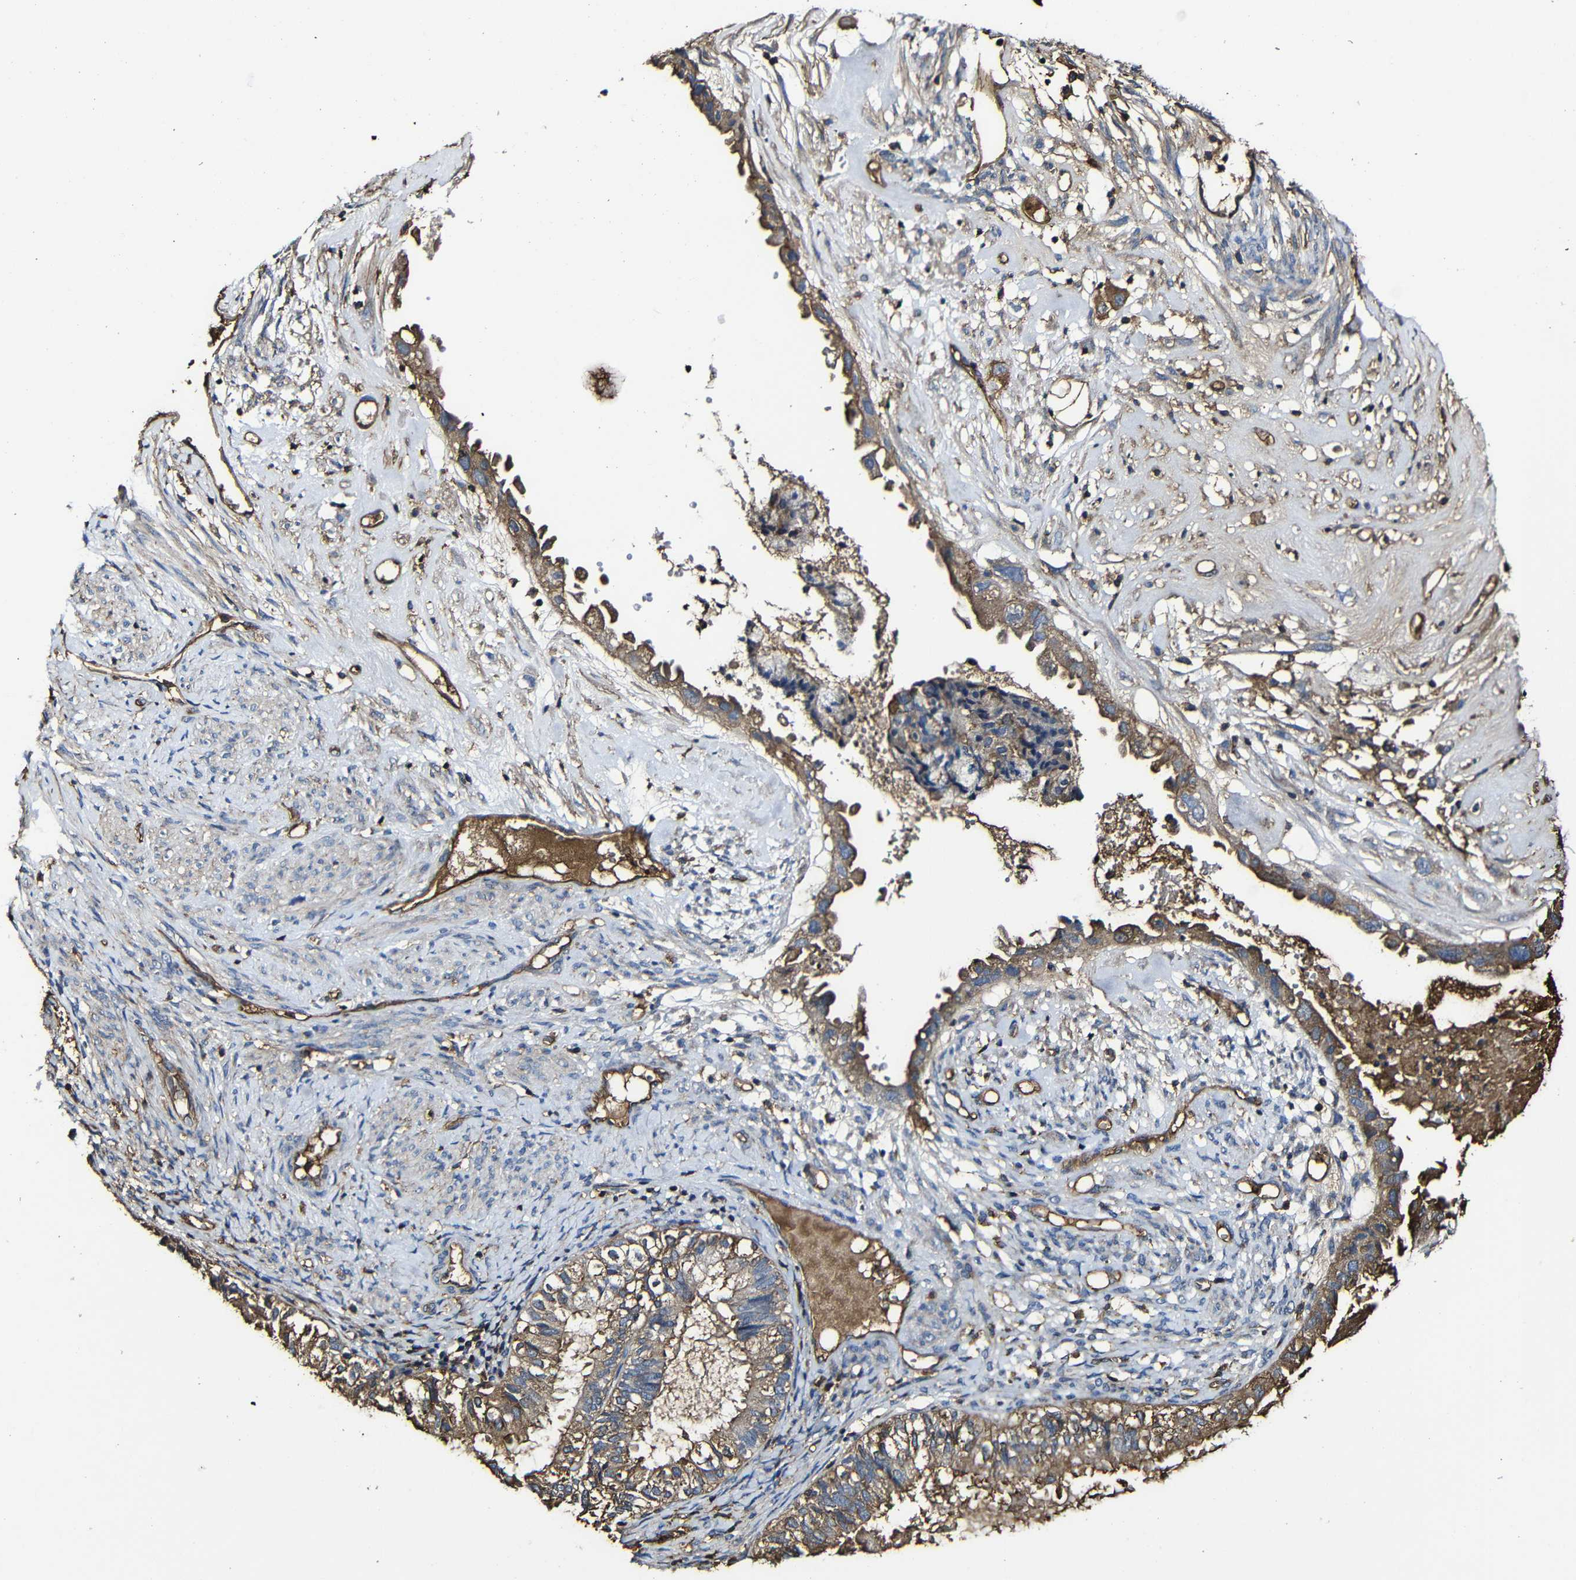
{"staining": {"intensity": "moderate", "quantity": ">75%", "location": "cytoplasmic/membranous"}, "tissue": "cervical cancer", "cell_type": "Tumor cells", "image_type": "cancer", "snomed": [{"axis": "morphology", "description": "Normal tissue, NOS"}, {"axis": "morphology", "description": "Adenocarcinoma, NOS"}, {"axis": "topography", "description": "Cervix"}, {"axis": "topography", "description": "Endometrium"}], "caption": "Cervical adenocarcinoma stained with immunohistochemistry (IHC) demonstrates moderate cytoplasmic/membranous positivity in approximately >75% of tumor cells.", "gene": "MSN", "patient": {"sex": "female", "age": 86}}